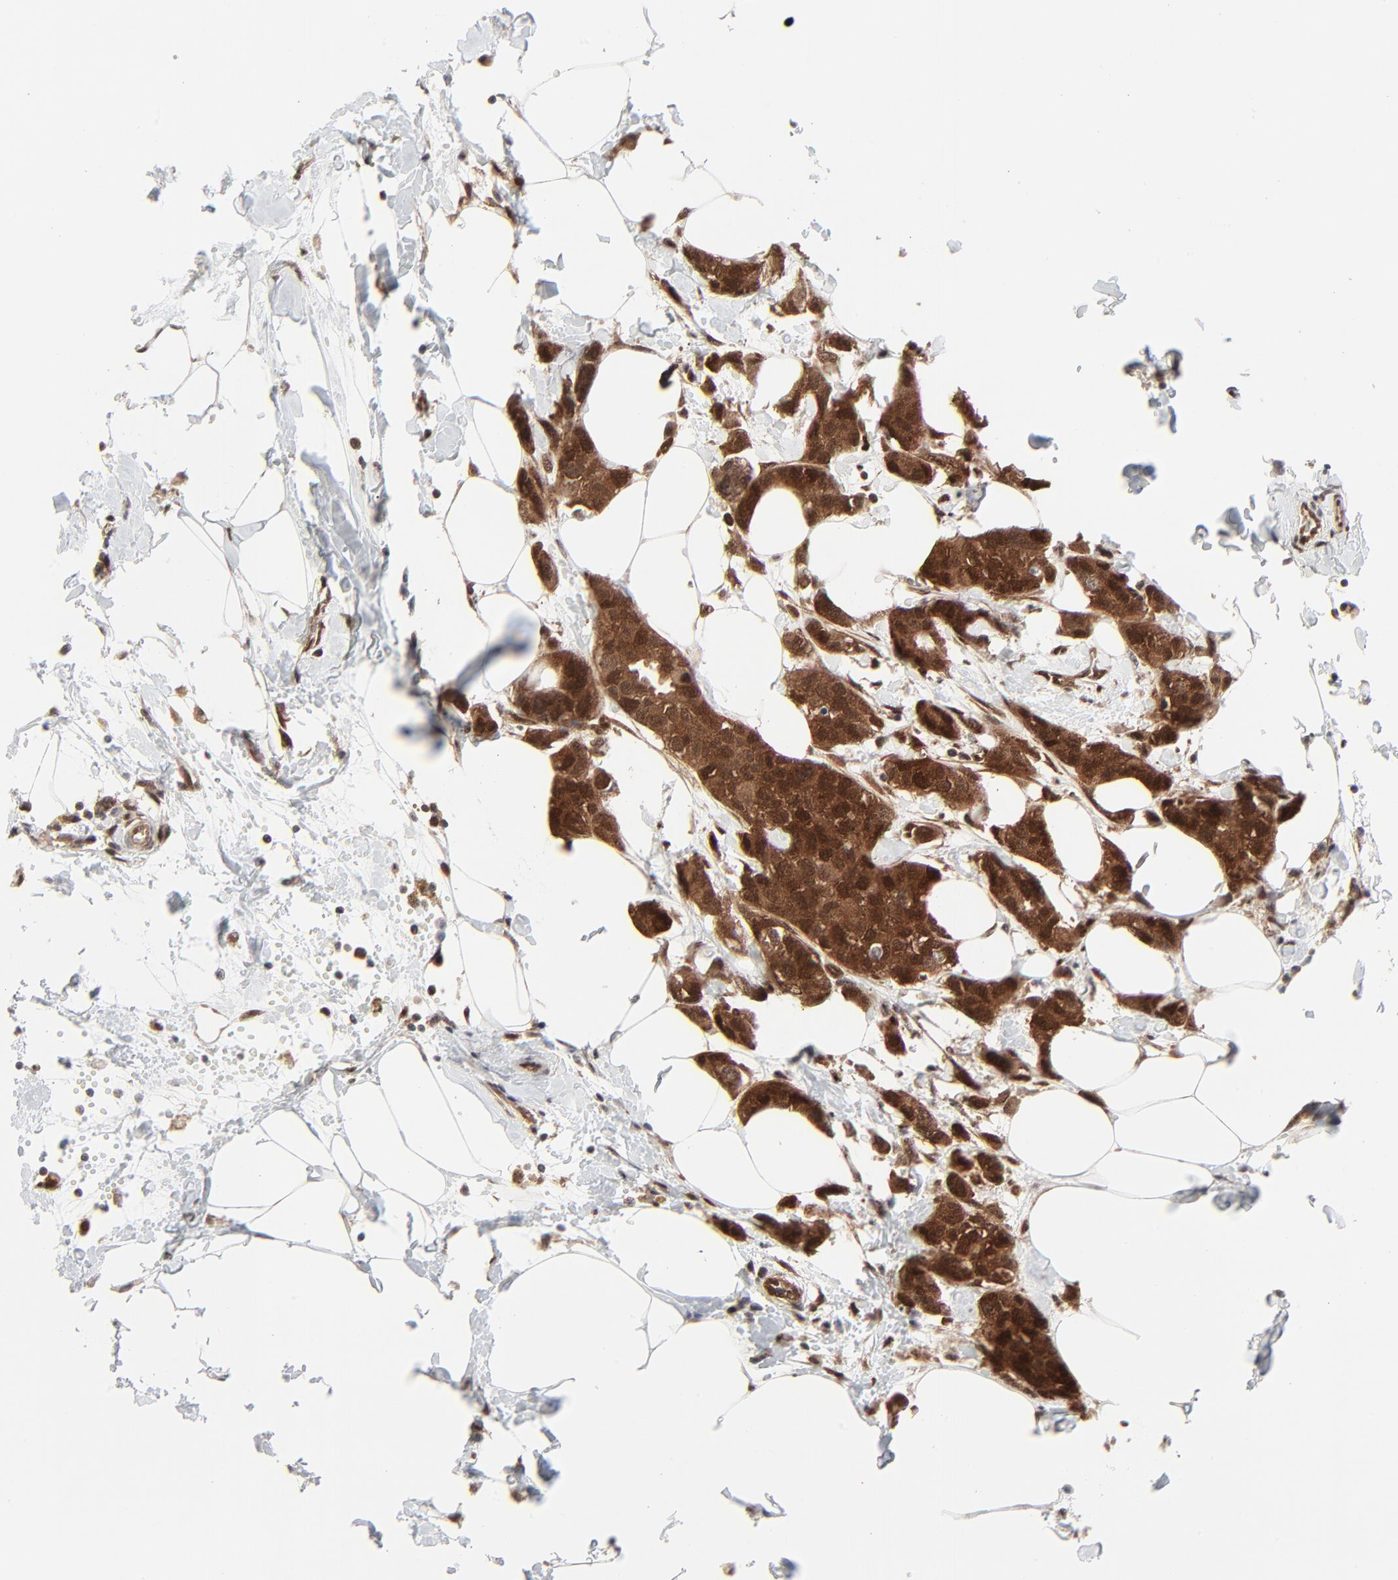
{"staining": {"intensity": "strong", "quantity": ">75%", "location": "cytoplasmic/membranous,nuclear"}, "tissue": "breast cancer", "cell_type": "Tumor cells", "image_type": "cancer", "snomed": [{"axis": "morphology", "description": "Normal tissue, NOS"}, {"axis": "morphology", "description": "Duct carcinoma"}, {"axis": "topography", "description": "Breast"}], "caption": "The image displays staining of infiltrating ductal carcinoma (breast), revealing strong cytoplasmic/membranous and nuclear protein expression (brown color) within tumor cells.", "gene": "AKT1", "patient": {"sex": "female", "age": 50}}